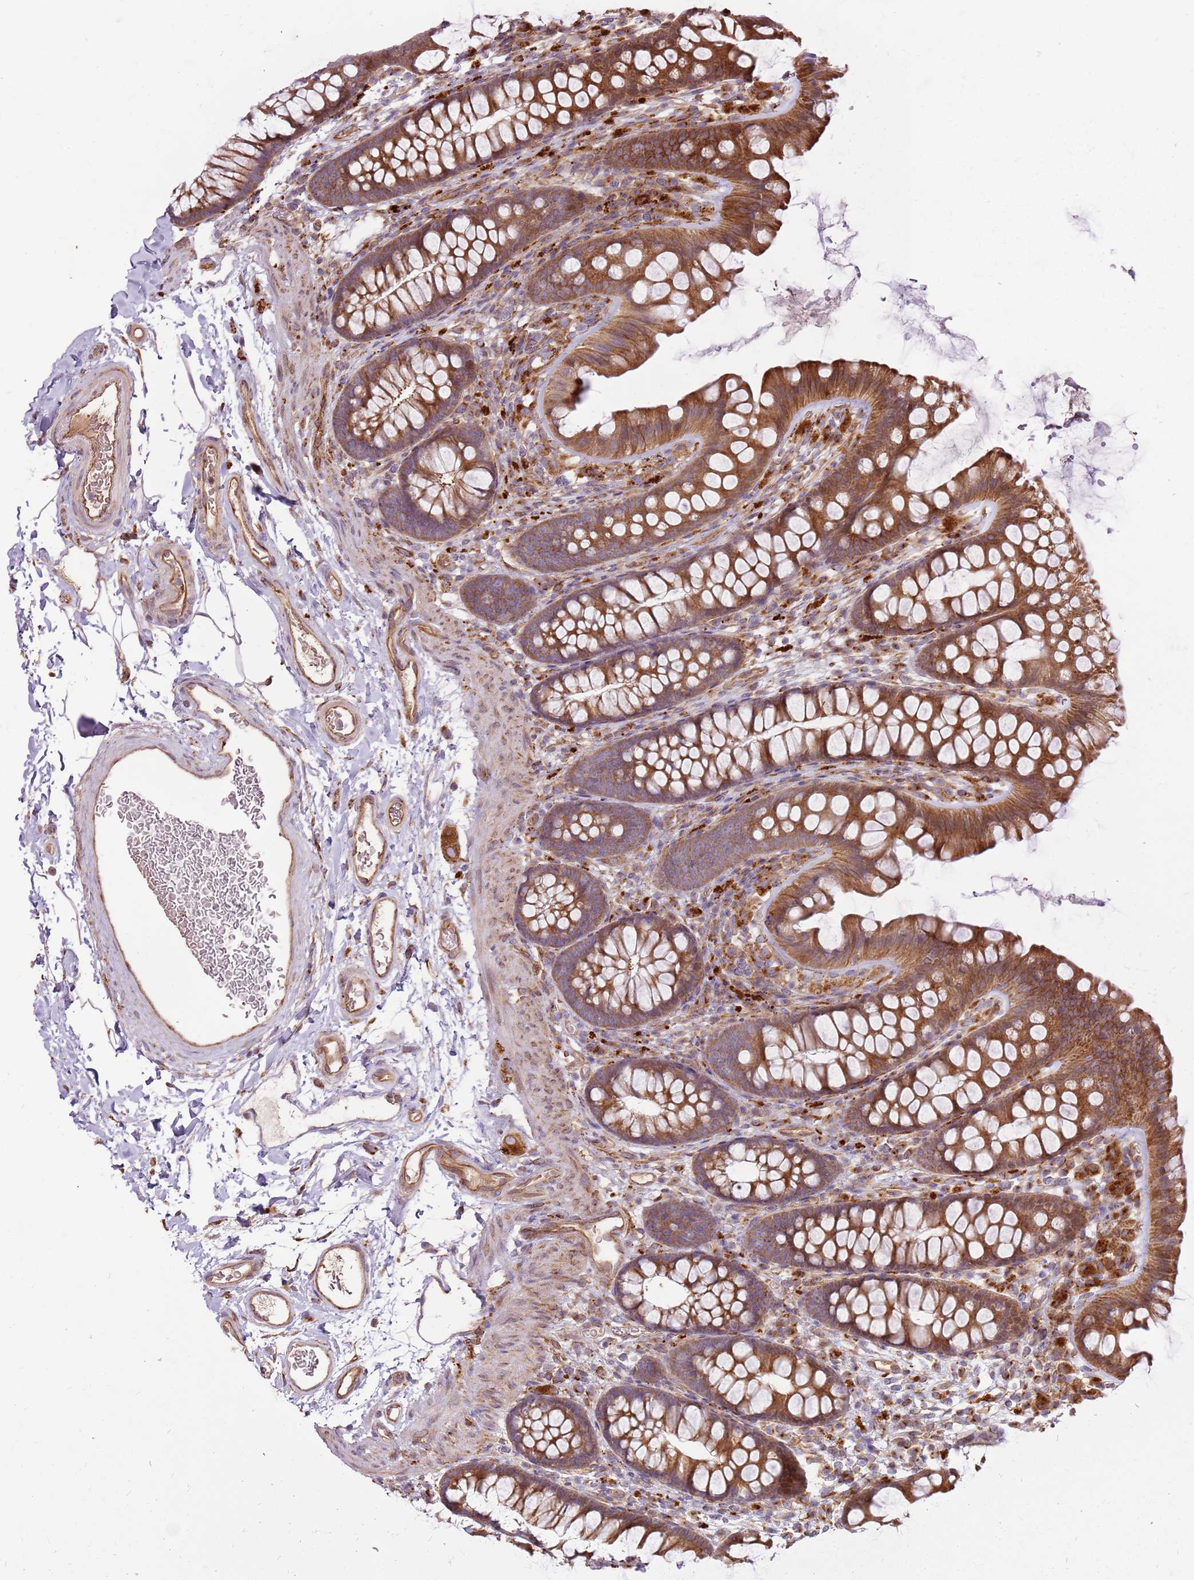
{"staining": {"intensity": "moderate", "quantity": ">75%", "location": "cytoplasmic/membranous"}, "tissue": "colon", "cell_type": "Endothelial cells", "image_type": "normal", "snomed": [{"axis": "morphology", "description": "Normal tissue, NOS"}, {"axis": "topography", "description": "Colon"}], "caption": "A micrograph of colon stained for a protein displays moderate cytoplasmic/membranous brown staining in endothelial cells.", "gene": "EMC1", "patient": {"sex": "female", "age": 62}}